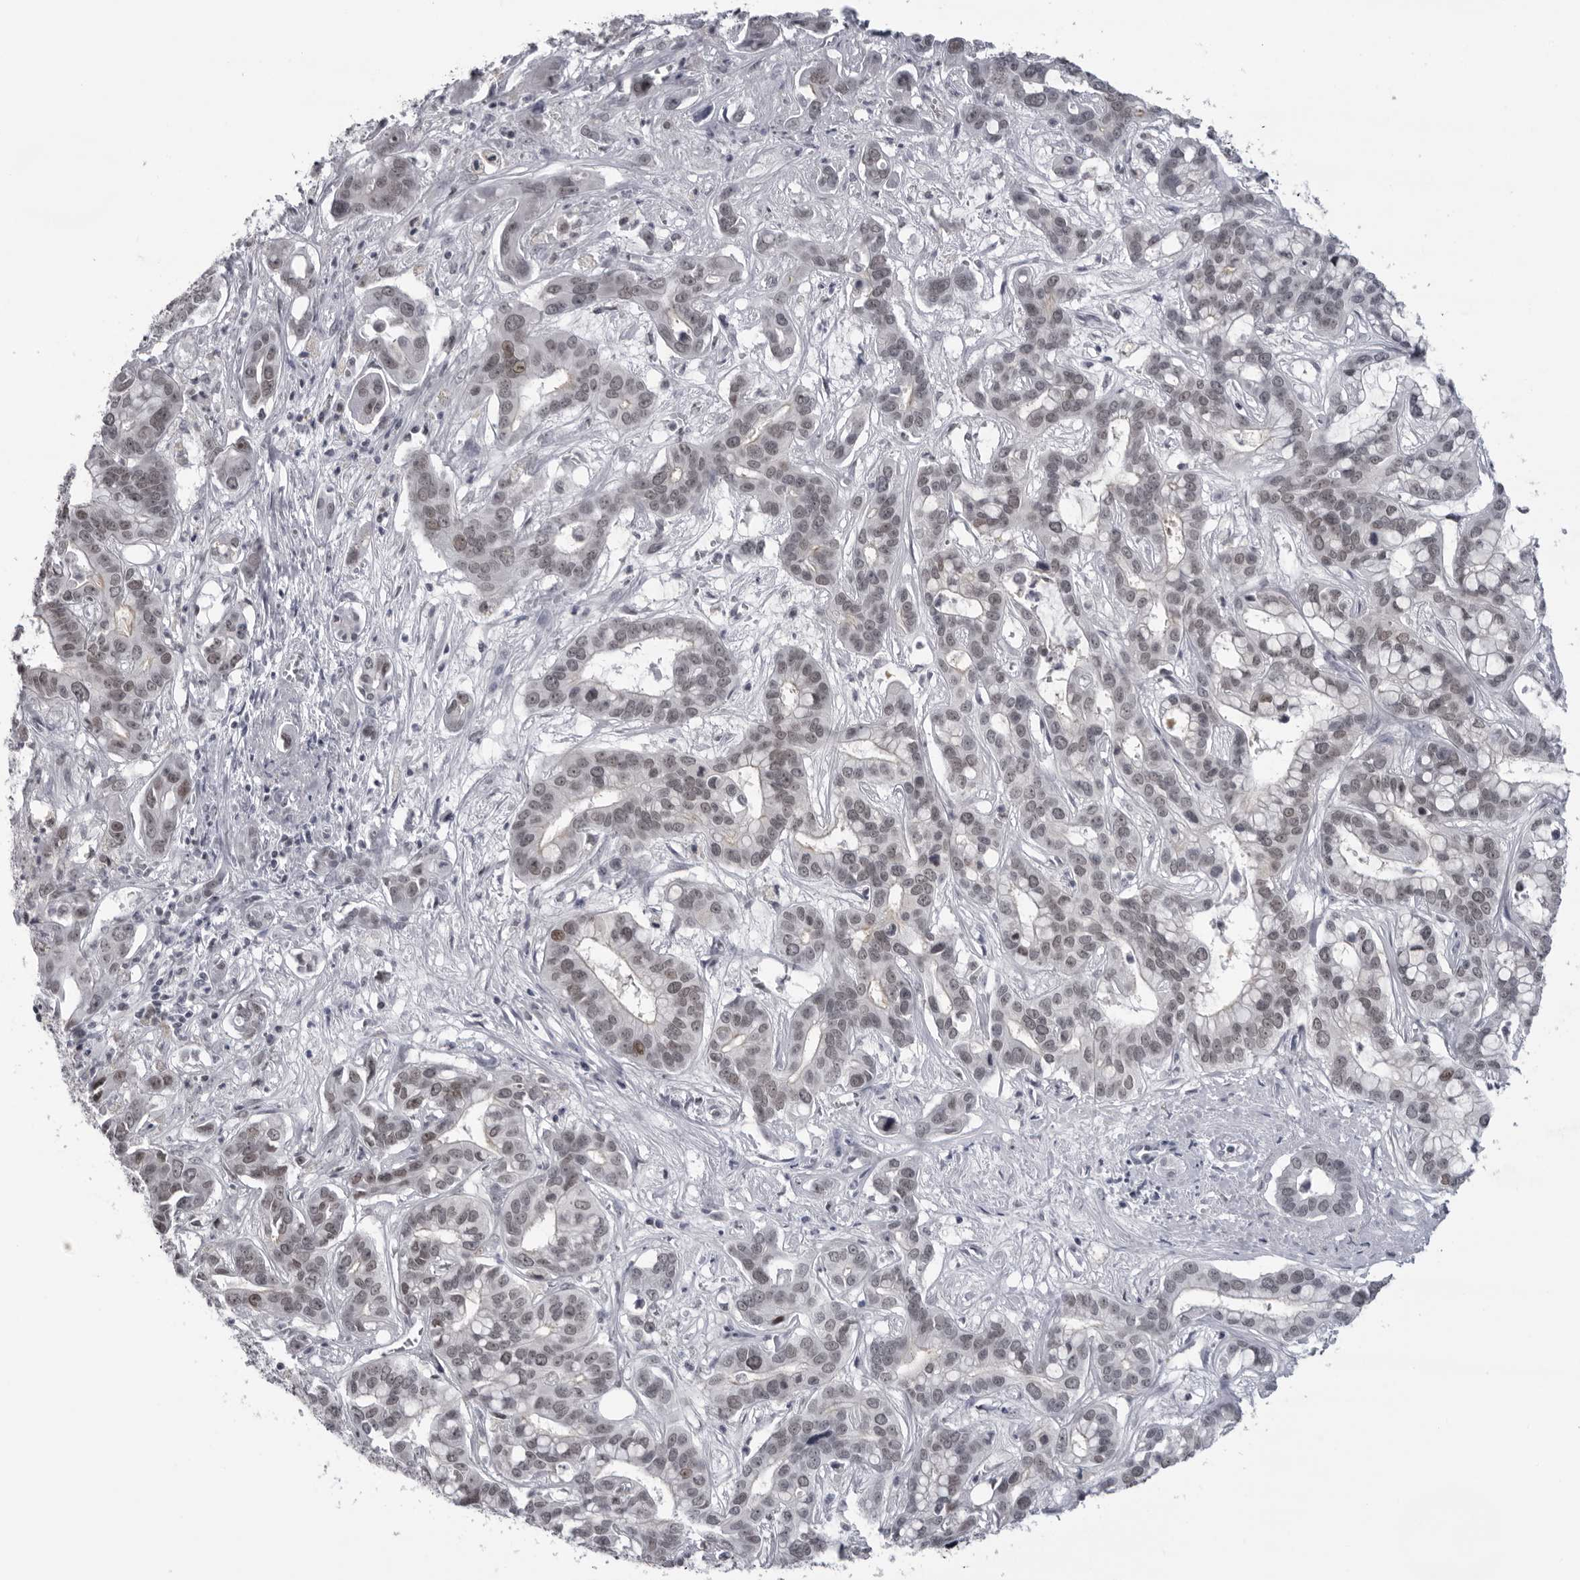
{"staining": {"intensity": "weak", "quantity": ">75%", "location": "nuclear"}, "tissue": "liver cancer", "cell_type": "Tumor cells", "image_type": "cancer", "snomed": [{"axis": "morphology", "description": "Cholangiocarcinoma"}, {"axis": "topography", "description": "Liver"}], "caption": "Brown immunohistochemical staining in liver cancer shows weak nuclear staining in about >75% of tumor cells.", "gene": "ESPN", "patient": {"sex": "female", "age": 65}}